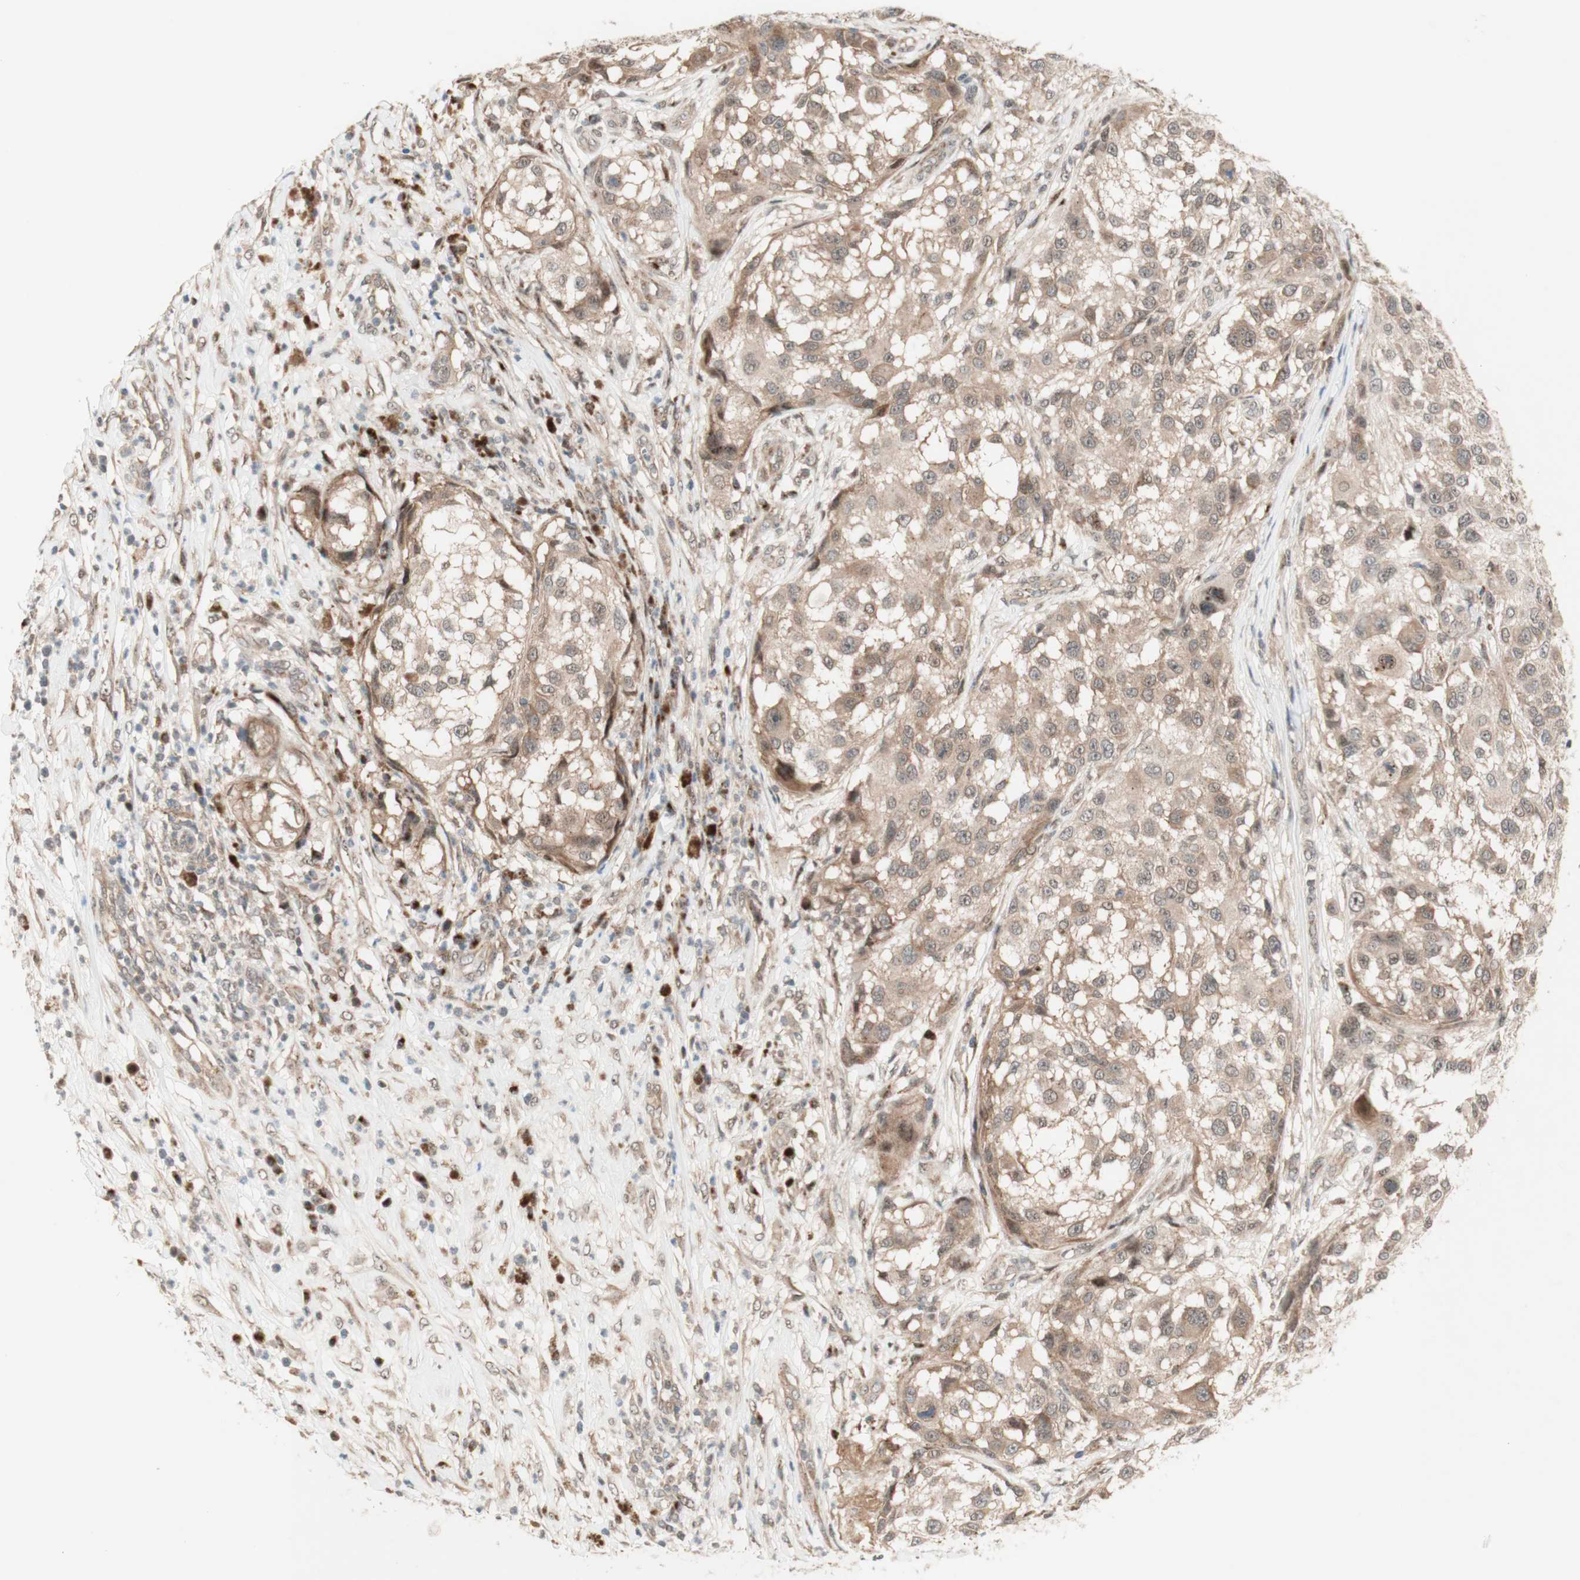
{"staining": {"intensity": "moderate", "quantity": ">75%", "location": "cytoplasmic/membranous,nuclear"}, "tissue": "melanoma", "cell_type": "Tumor cells", "image_type": "cancer", "snomed": [{"axis": "morphology", "description": "Necrosis, NOS"}, {"axis": "morphology", "description": "Malignant melanoma, NOS"}, {"axis": "topography", "description": "Skin"}], "caption": "A histopathology image showing moderate cytoplasmic/membranous and nuclear positivity in about >75% of tumor cells in melanoma, as visualized by brown immunohistochemical staining.", "gene": "CYLD", "patient": {"sex": "female", "age": 87}}